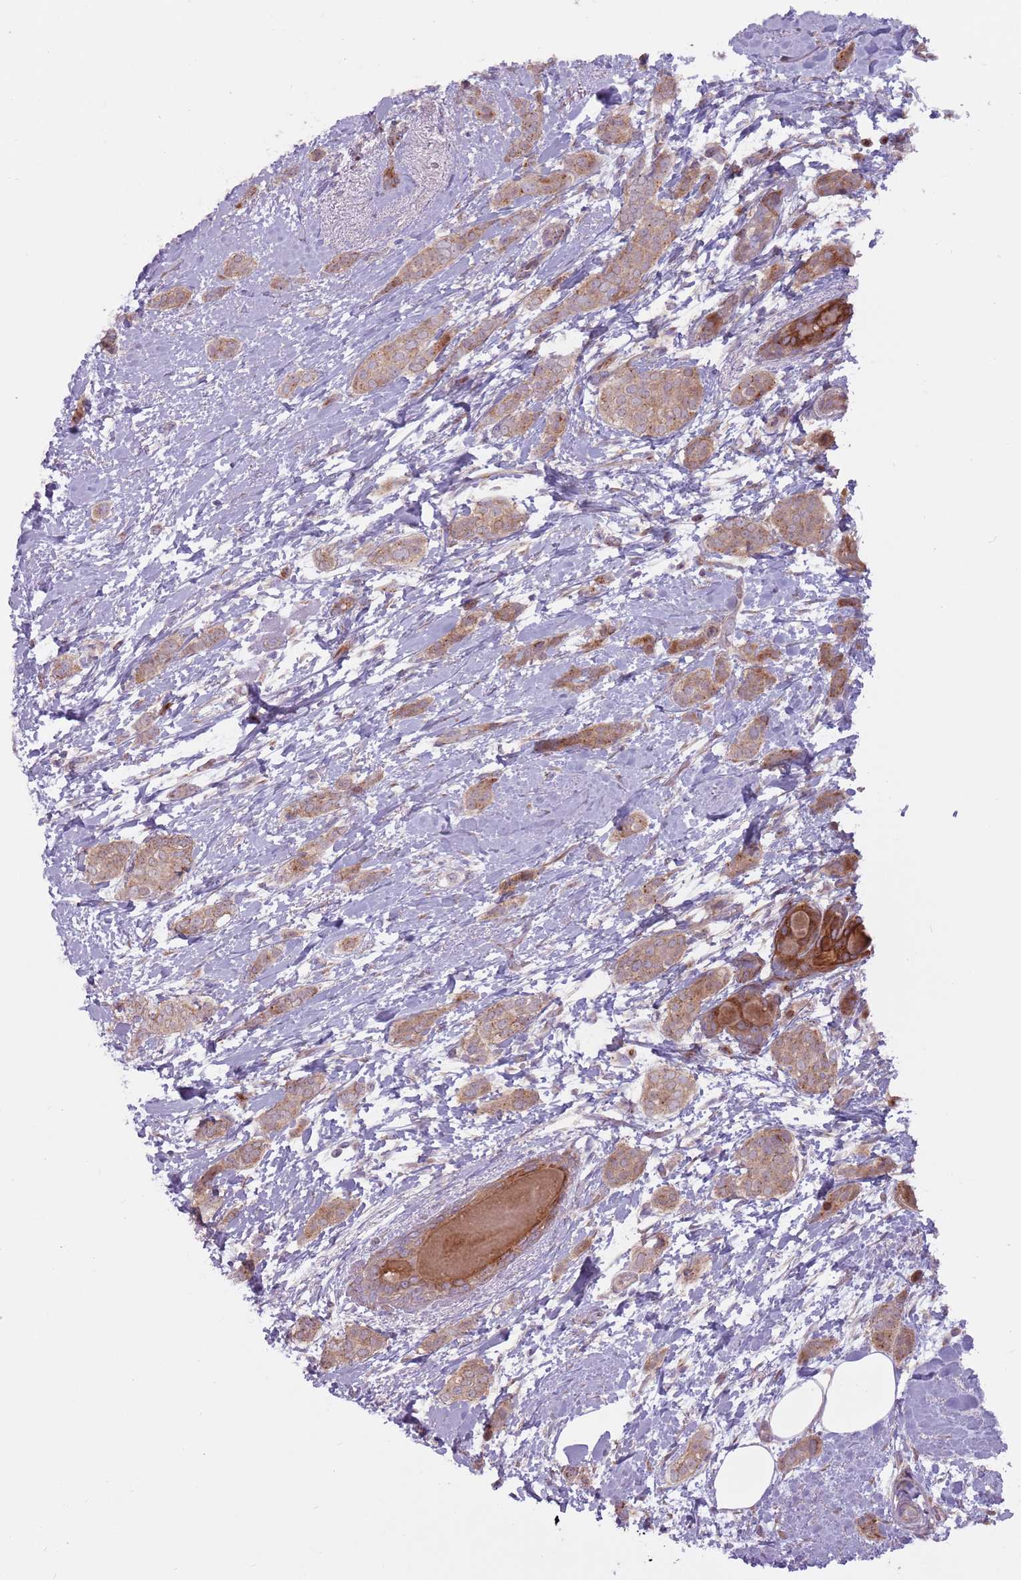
{"staining": {"intensity": "moderate", "quantity": ">75%", "location": "cytoplasmic/membranous"}, "tissue": "breast cancer", "cell_type": "Tumor cells", "image_type": "cancer", "snomed": [{"axis": "morphology", "description": "Duct carcinoma"}, {"axis": "topography", "description": "Breast"}], "caption": "Breast cancer (infiltrating ductal carcinoma) stained with a brown dye demonstrates moderate cytoplasmic/membranous positive positivity in approximately >75% of tumor cells.", "gene": "CCDC150", "patient": {"sex": "female", "age": 72}}